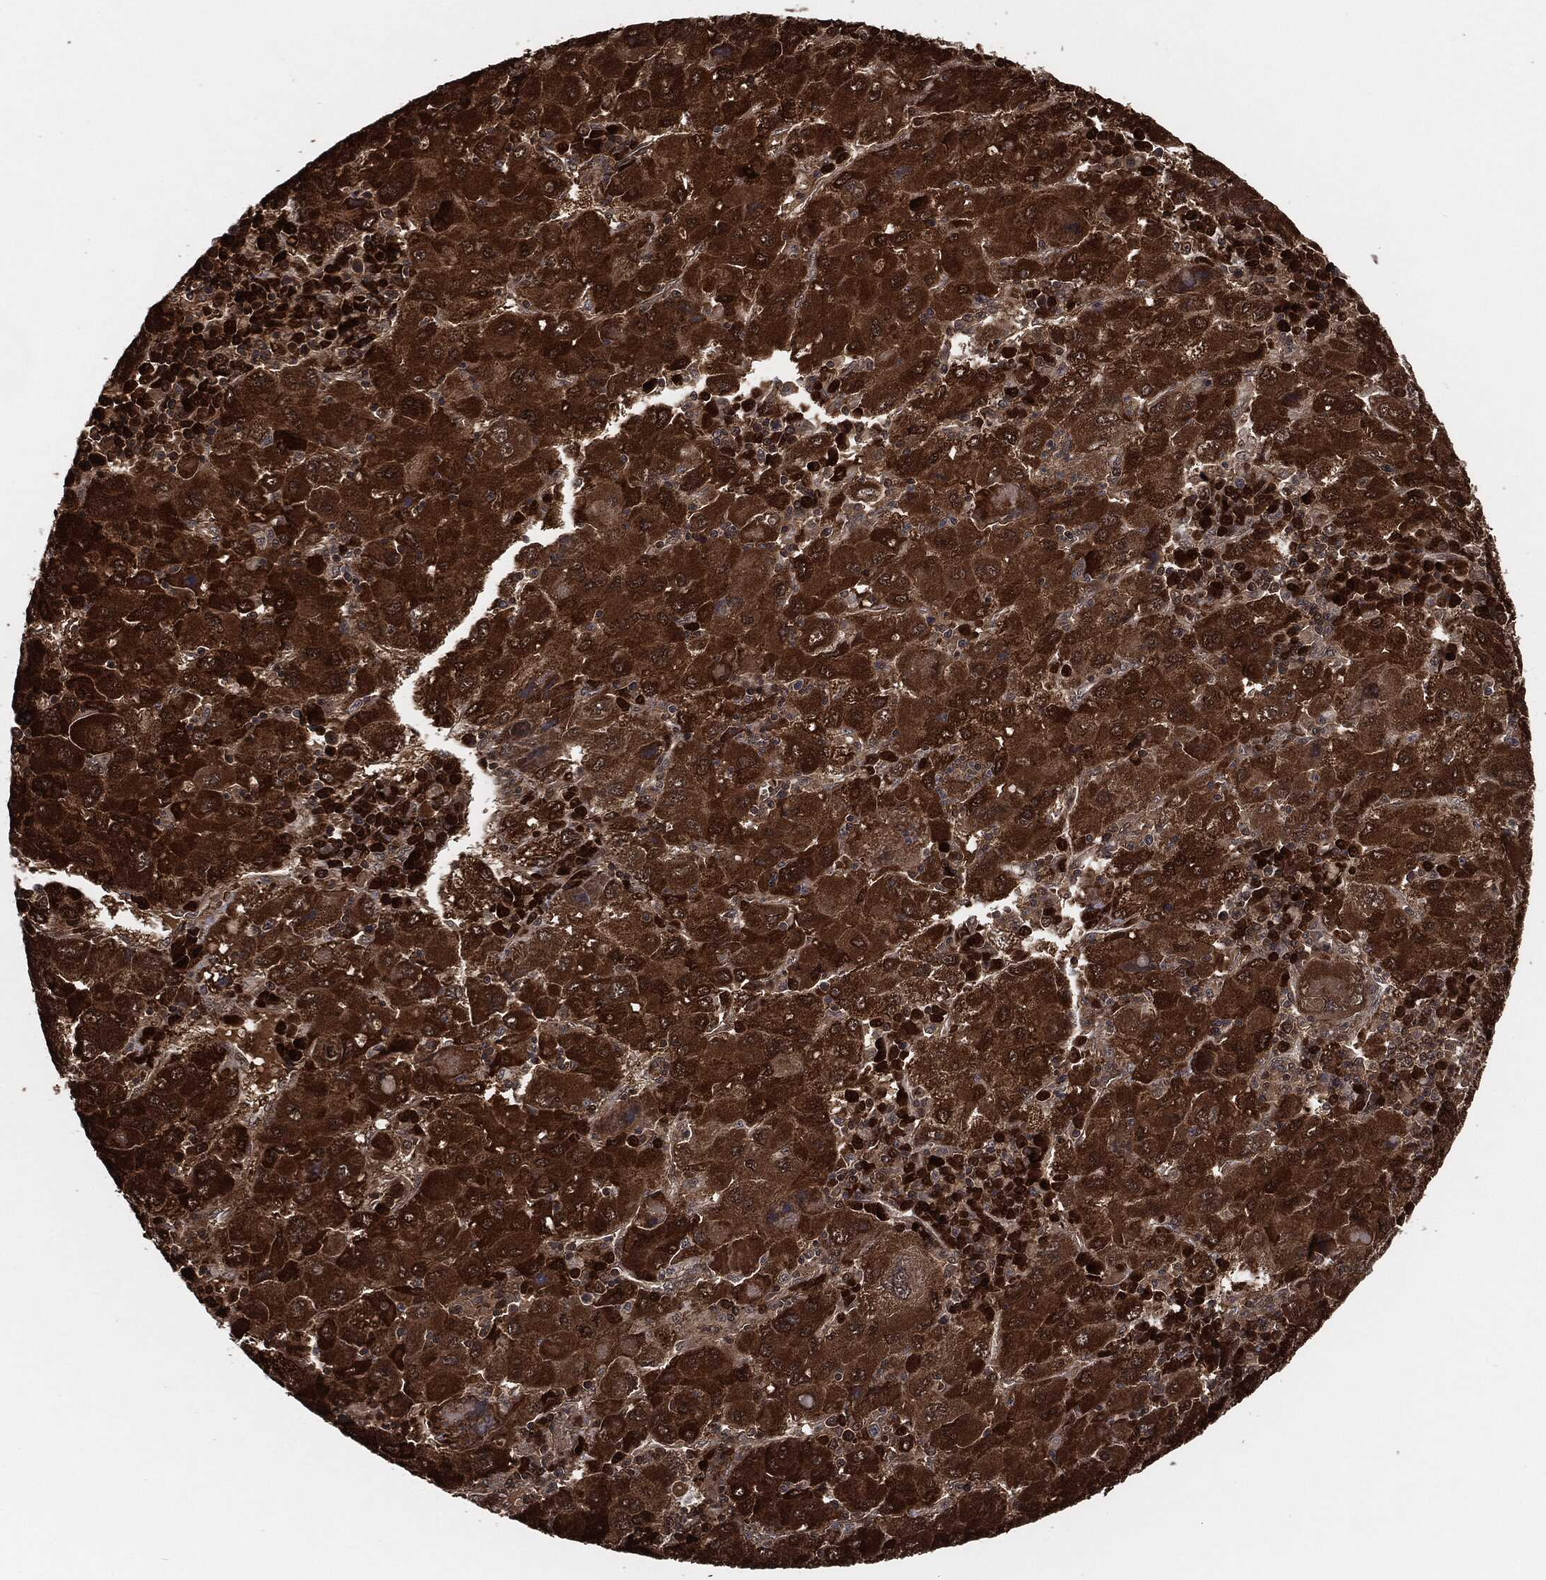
{"staining": {"intensity": "strong", "quantity": ">75%", "location": "cytoplasmic/membranous"}, "tissue": "liver cancer", "cell_type": "Tumor cells", "image_type": "cancer", "snomed": [{"axis": "morphology", "description": "Carcinoma, Hepatocellular, NOS"}, {"axis": "topography", "description": "Liver"}], "caption": "The micrograph shows a brown stain indicating the presence of a protein in the cytoplasmic/membranous of tumor cells in liver hepatocellular carcinoma. (DAB IHC with brightfield microscopy, high magnification).", "gene": "CUTA", "patient": {"sex": "male", "age": 75}}